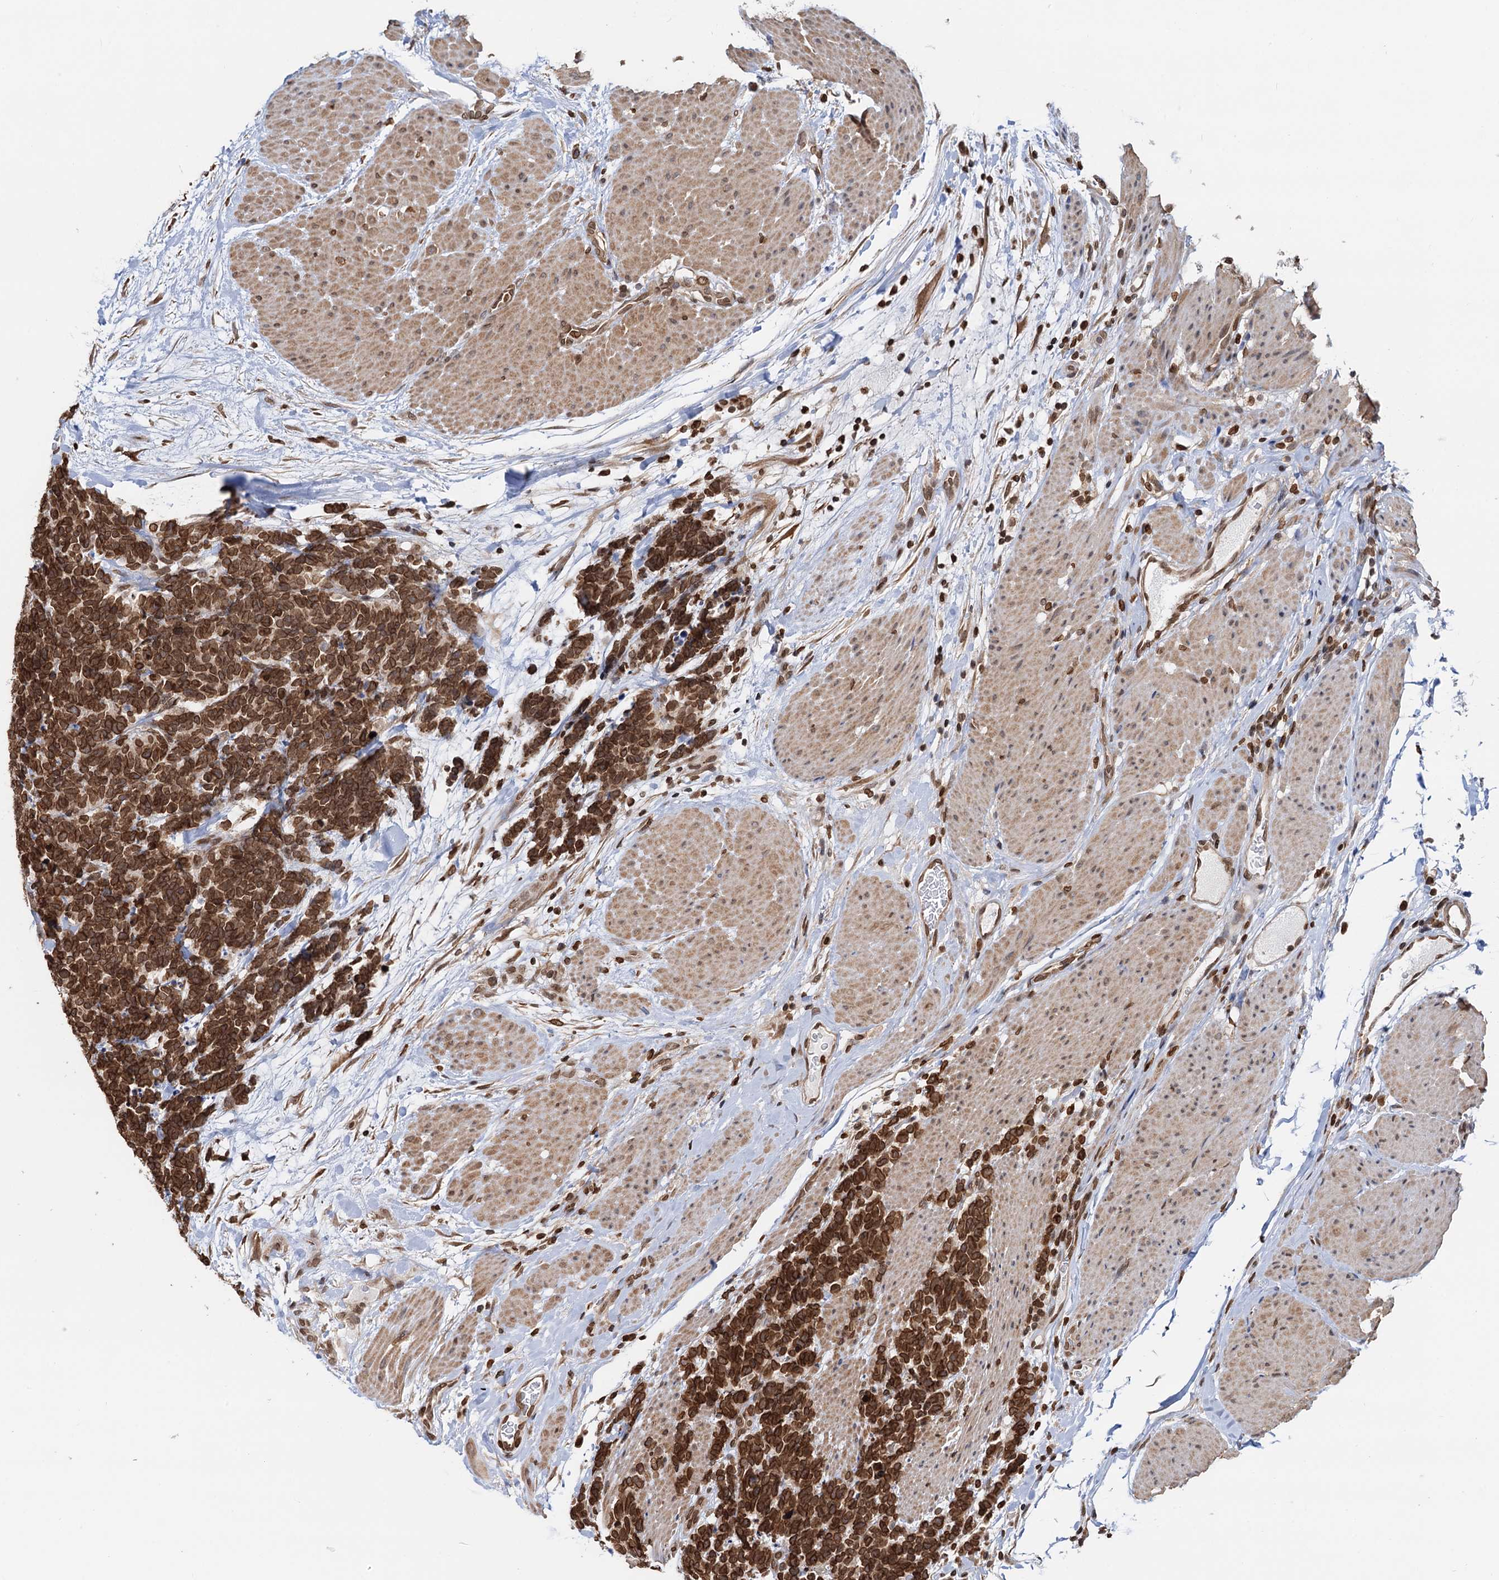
{"staining": {"intensity": "strong", "quantity": ">75%", "location": "nuclear"}, "tissue": "carcinoid", "cell_type": "Tumor cells", "image_type": "cancer", "snomed": [{"axis": "morphology", "description": "Carcinoma, NOS"}, {"axis": "morphology", "description": "Carcinoid, malignant, NOS"}, {"axis": "topography", "description": "Urinary bladder"}], "caption": "Immunohistochemistry image of human carcinoid stained for a protein (brown), which displays high levels of strong nuclear expression in about >75% of tumor cells.", "gene": "ZC3H13", "patient": {"sex": "male", "age": 57}}